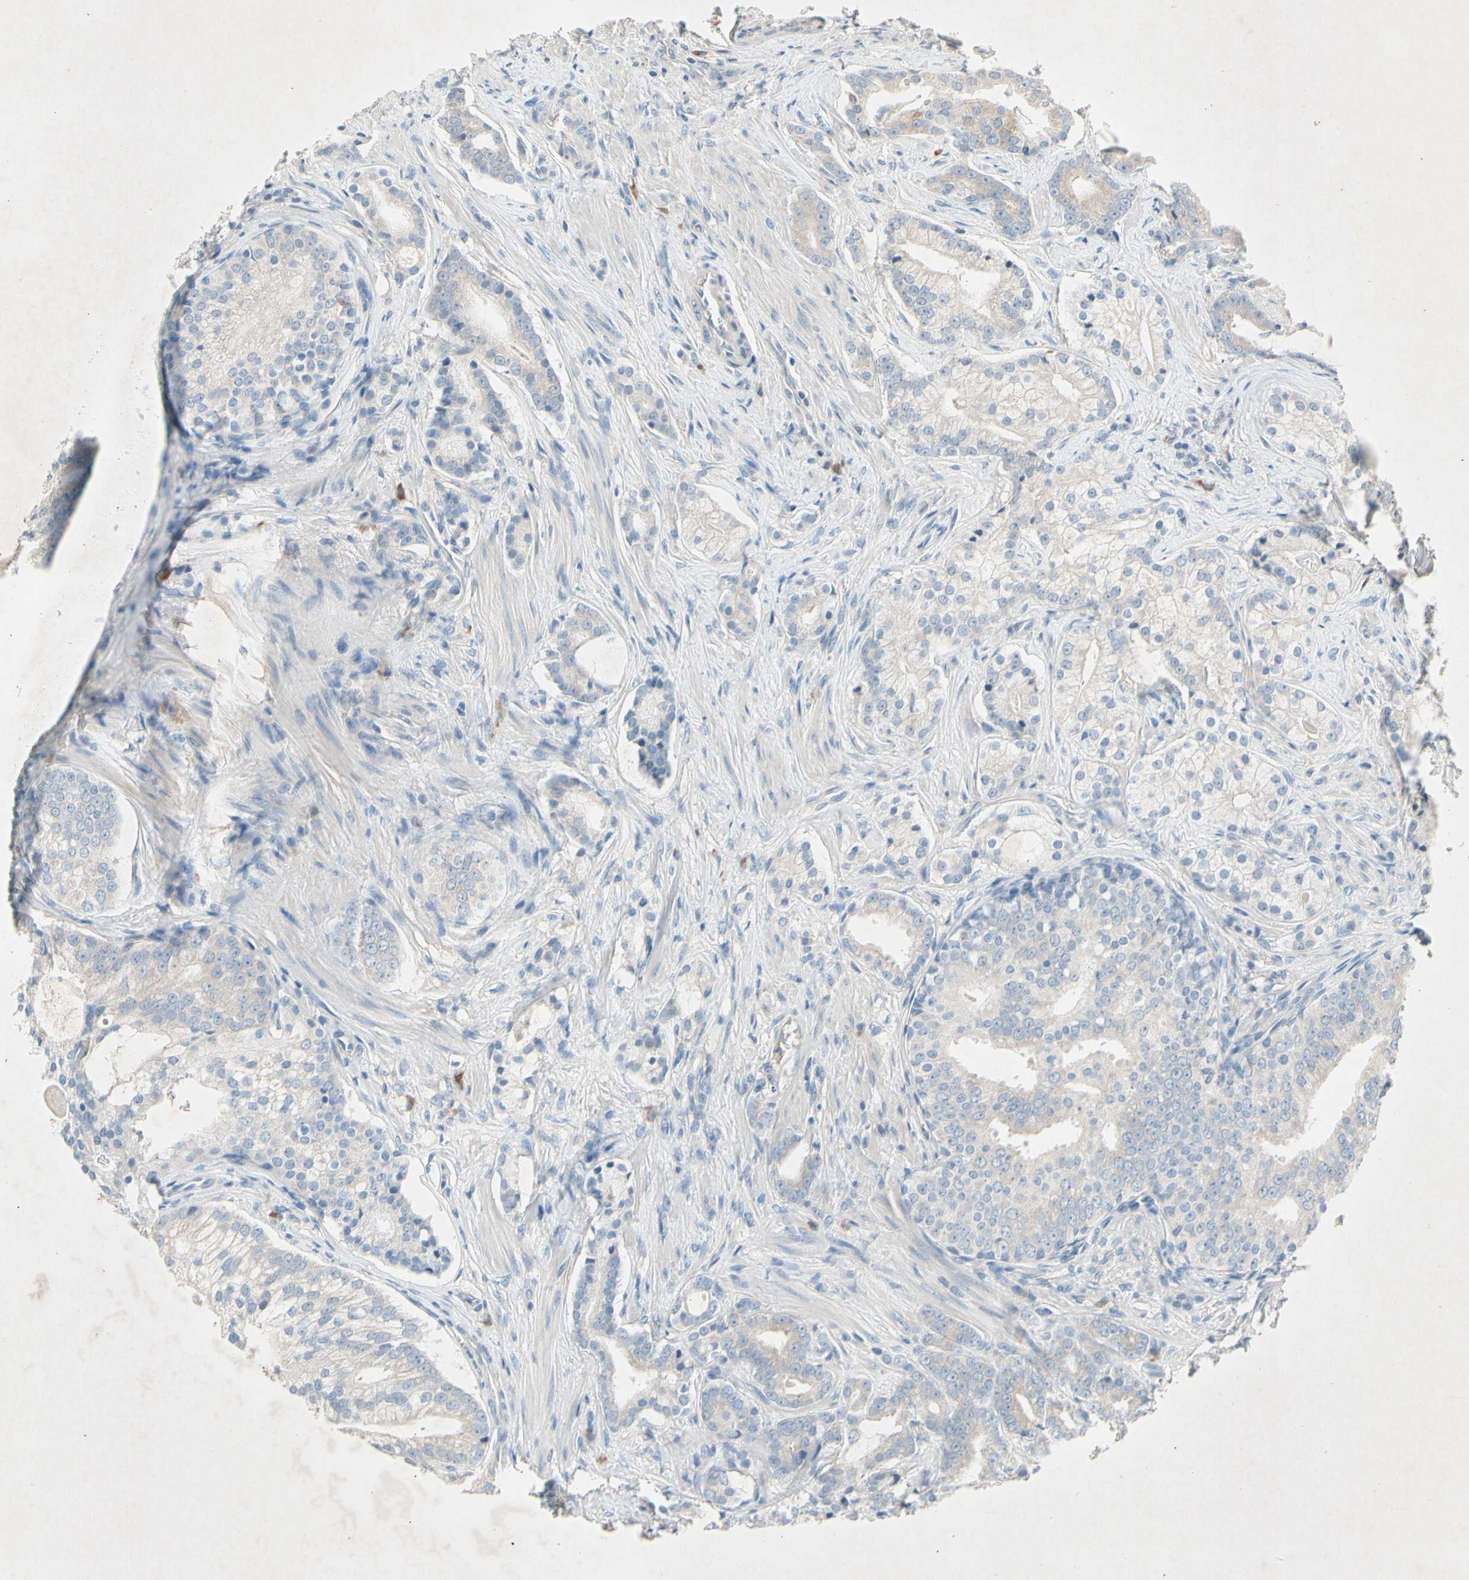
{"staining": {"intensity": "weak", "quantity": ">75%", "location": "cytoplasmic/membranous"}, "tissue": "prostate cancer", "cell_type": "Tumor cells", "image_type": "cancer", "snomed": [{"axis": "morphology", "description": "Adenocarcinoma, Low grade"}, {"axis": "topography", "description": "Prostate"}], "caption": "Protein positivity by immunohistochemistry displays weak cytoplasmic/membranous positivity in approximately >75% of tumor cells in prostate cancer.", "gene": "PRDX4", "patient": {"sex": "male", "age": 58}}